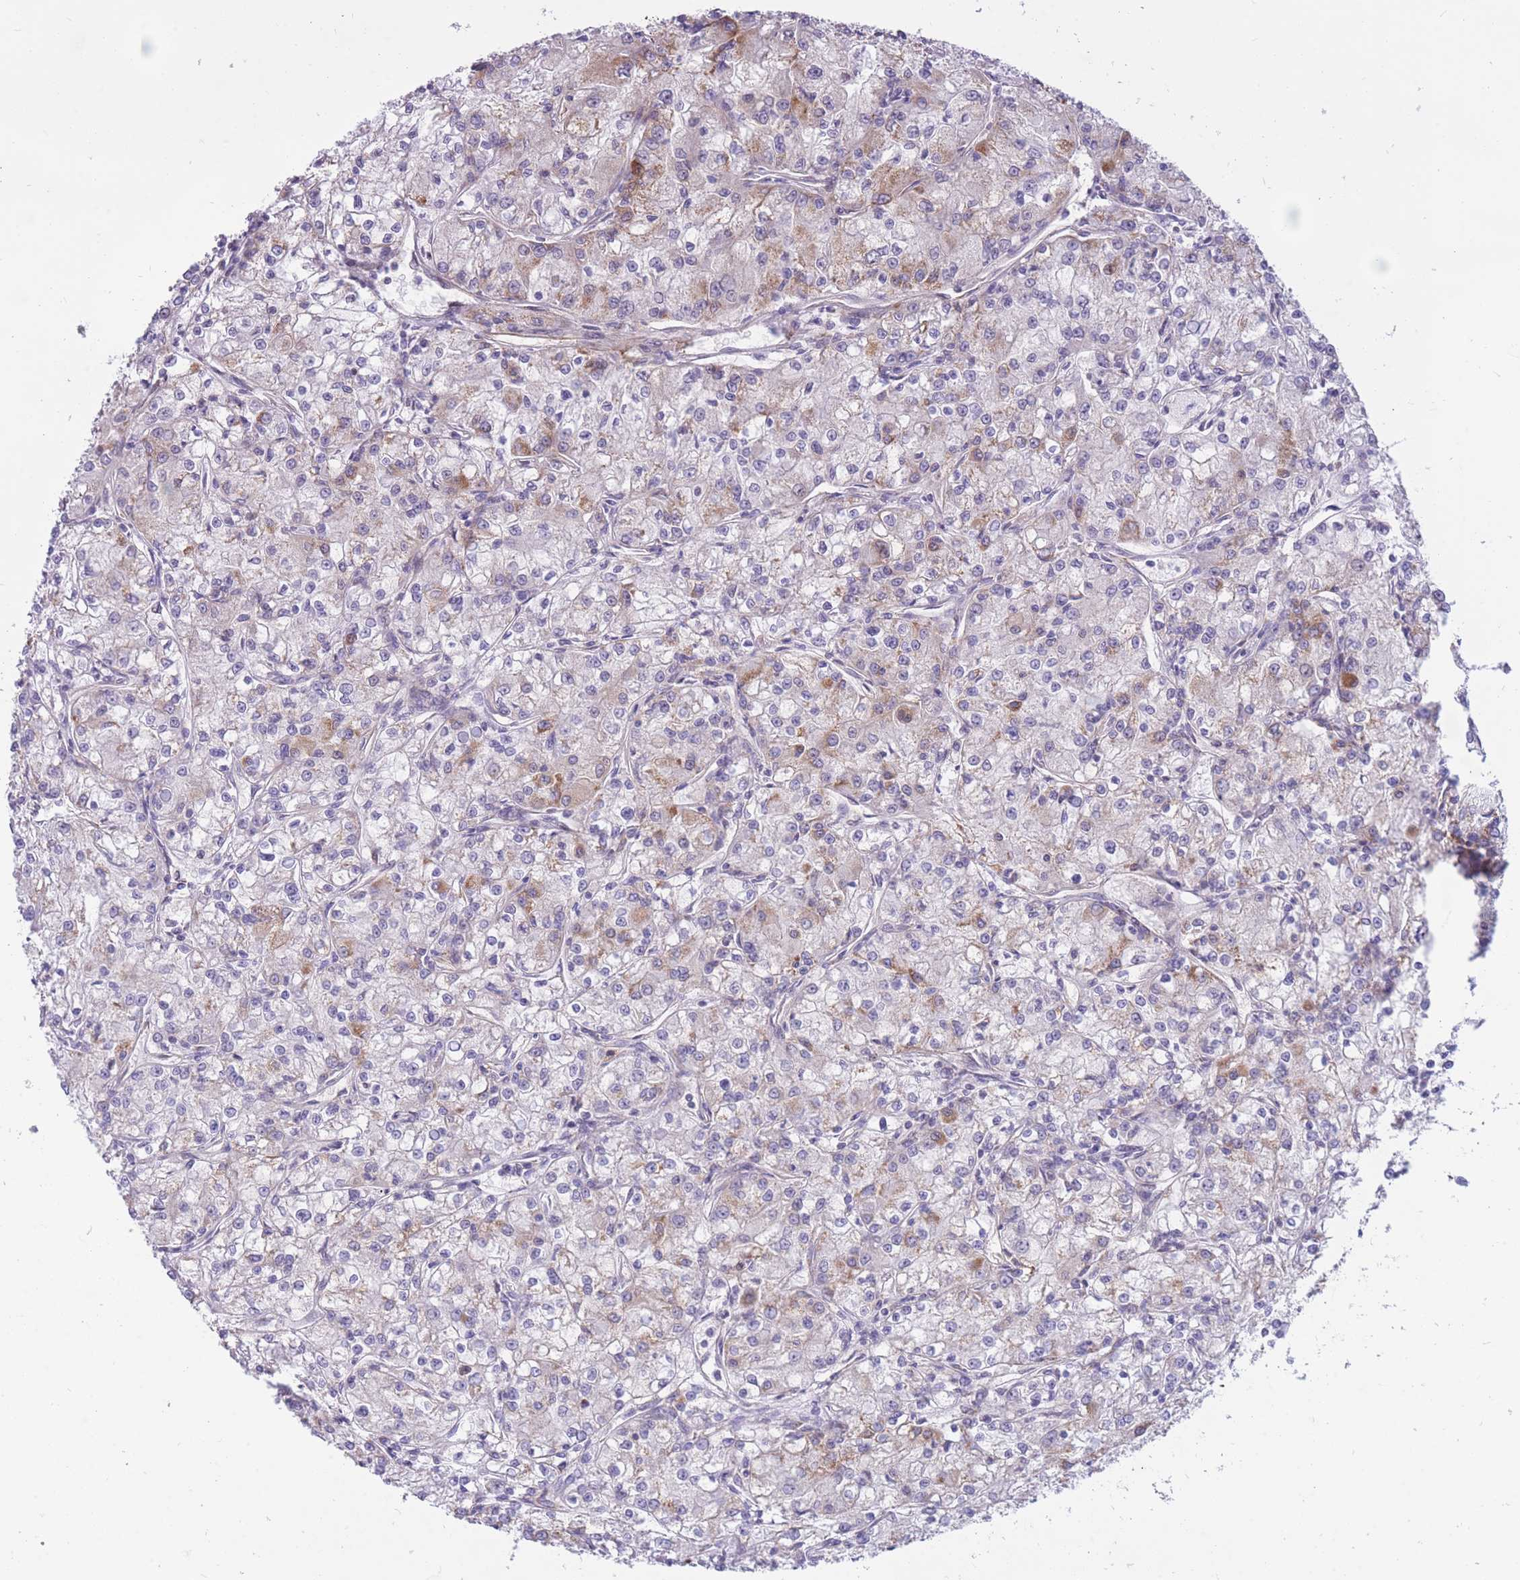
{"staining": {"intensity": "moderate", "quantity": "<25%", "location": "cytoplasmic/membranous"}, "tissue": "renal cancer", "cell_type": "Tumor cells", "image_type": "cancer", "snomed": [{"axis": "morphology", "description": "Adenocarcinoma, NOS"}, {"axis": "topography", "description": "Kidney"}], "caption": "Renal cancer (adenocarcinoma) stained with immunohistochemistry shows moderate cytoplasmic/membranous expression in about <25% of tumor cells.", "gene": "PCSK1", "patient": {"sex": "female", "age": 59}}